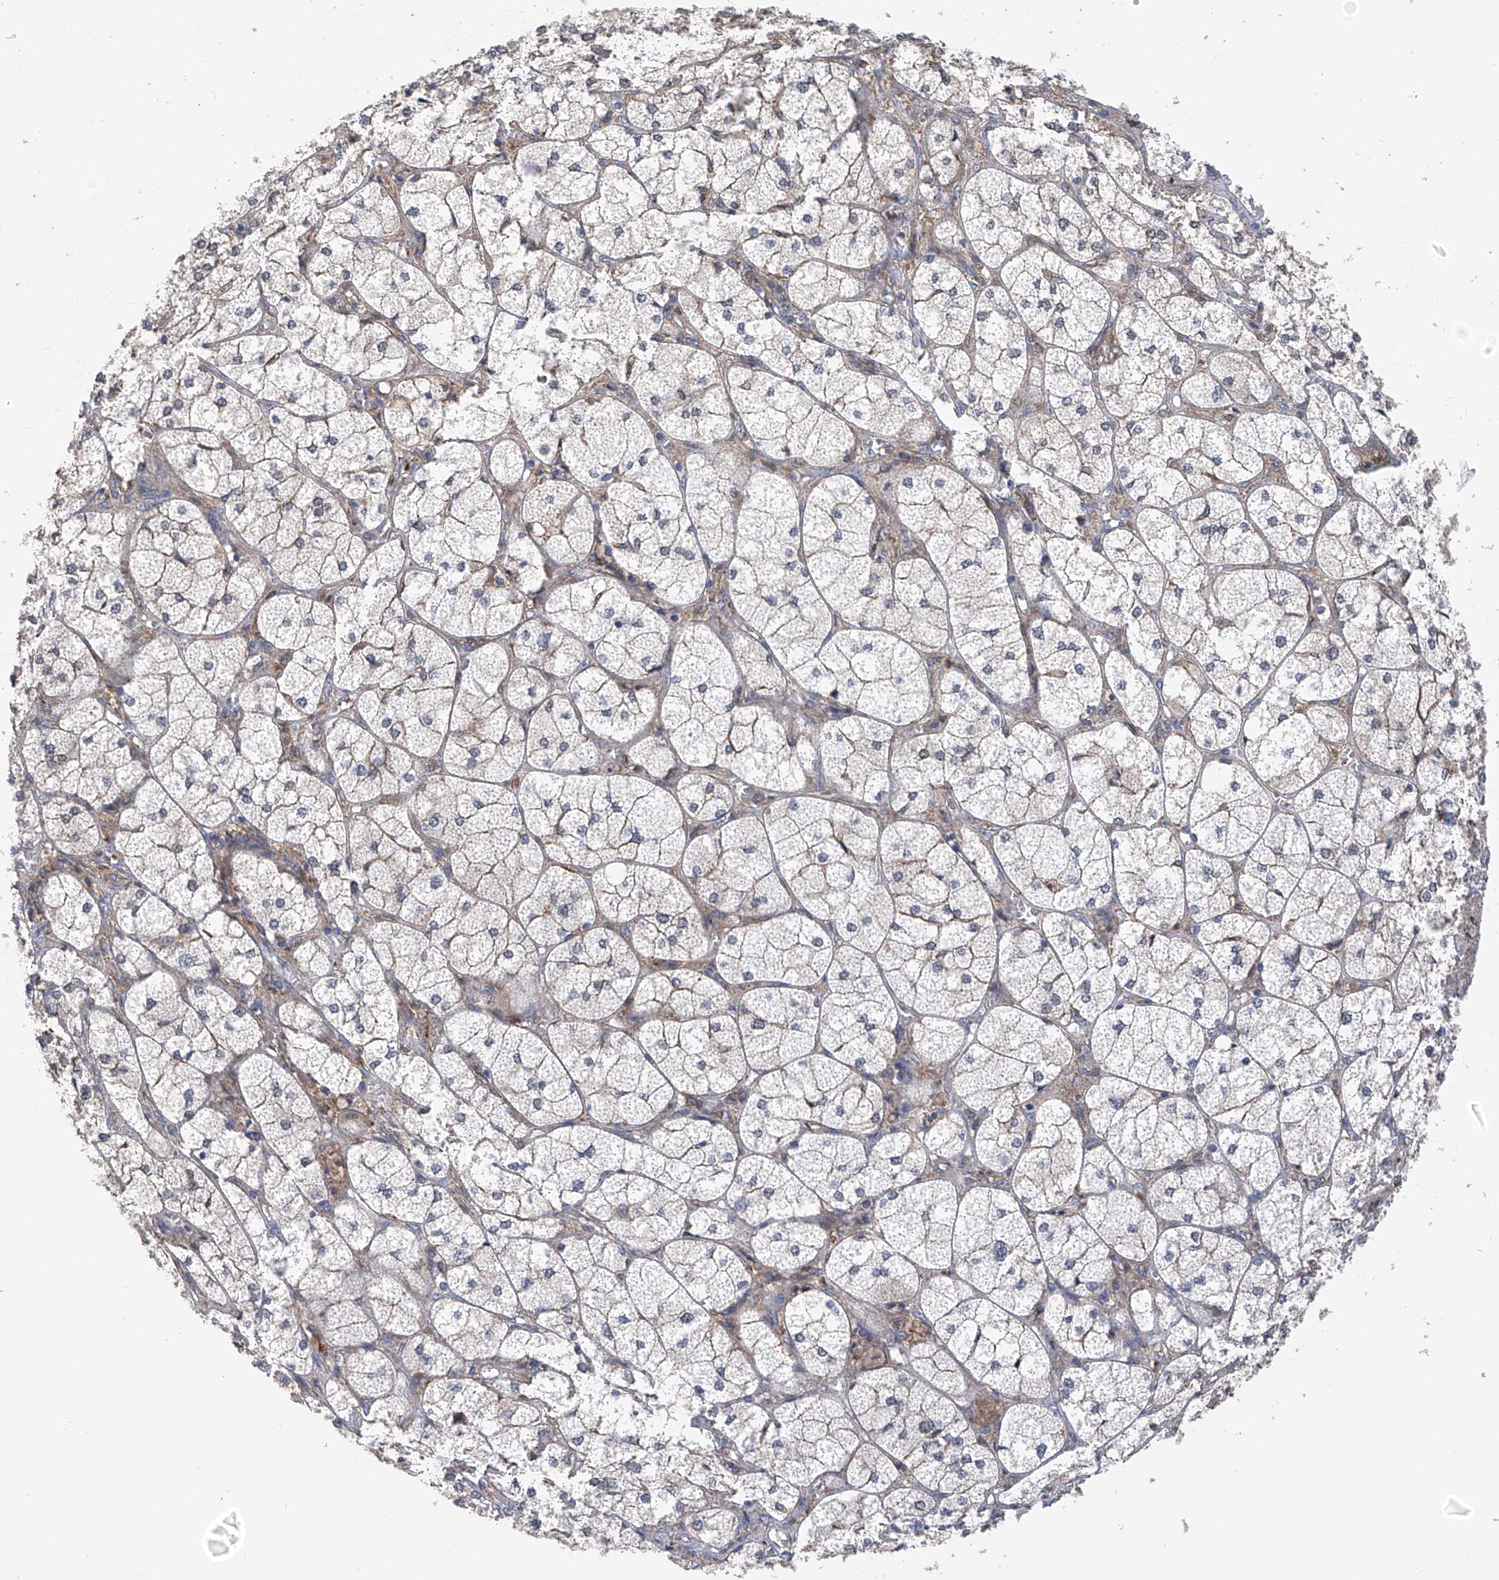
{"staining": {"intensity": "negative", "quantity": "none", "location": "none"}, "tissue": "adrenal gland", "cell_type": "Glandular cells", "image_type": "normal", "snomed": [{"axis": "morphology", "description": "Normal tissue, NOS"}, {"axis": "topography", "description": "Adrenal gland"}], "caption": "This is an immunohistochemistry (IHC) histopathology image of benign human adrenal gland. There is no staining in glandular cells.", "gene": "CHPF", "patient": {"sex": "female", "age": 61}}